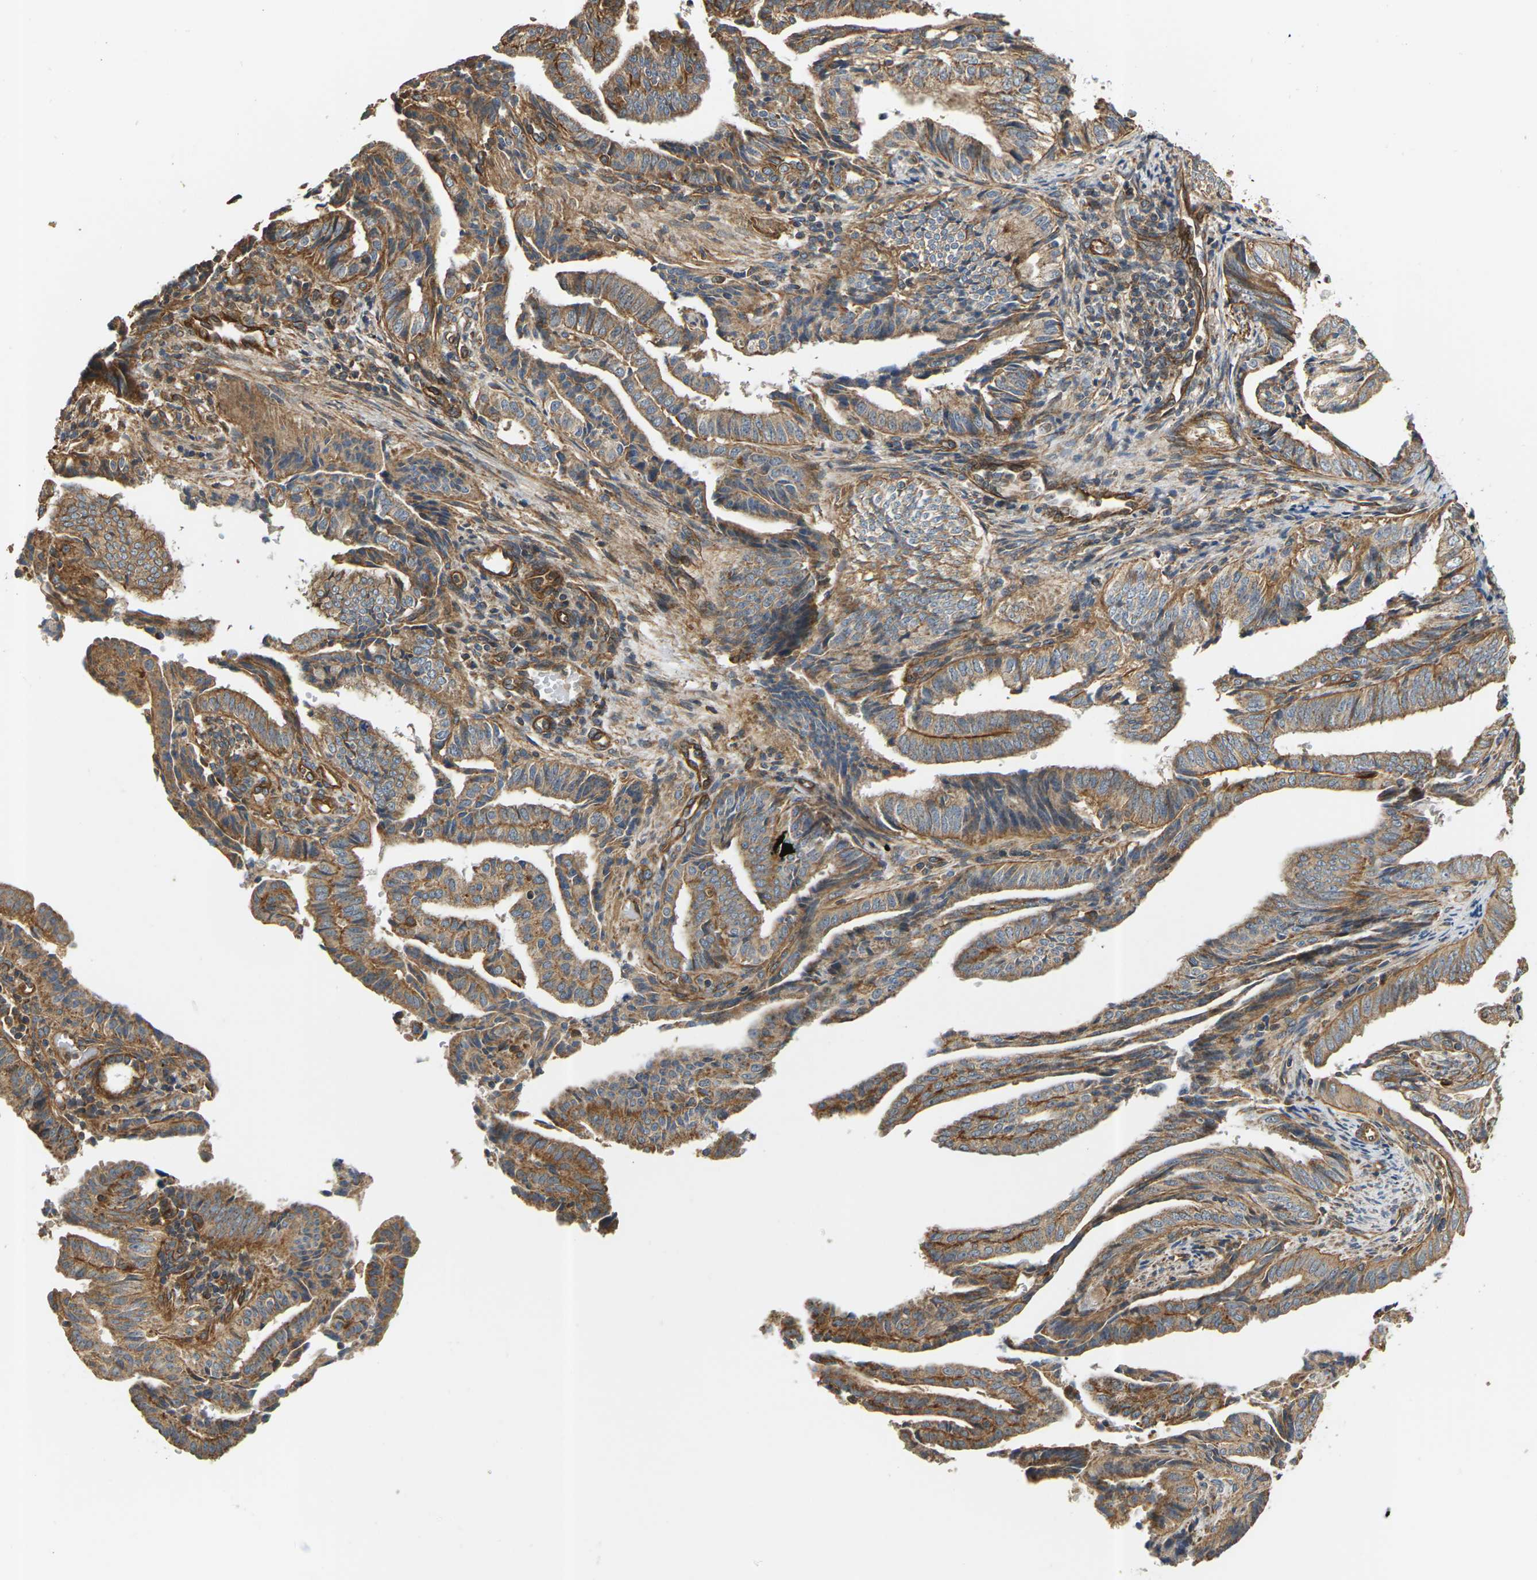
{"staining": {"intensity": "moderate", "quantity": ">75%", "location": "cytoplasmic/membranous"}, "tissue": "endometrial cancer", "cell_type": "Tumor cells", "image_type": "cancer", "snomed": [{"axis": "morphology", "description": "Adenocarcinoma, NOS"}, {"axis": "topography", "description": "Endometrium"}], "caption": "Moderate cytoplasmic/membranous expression for a protein is appreciated in about >75% of tumor cells of endometrial cancer using immunohistochemistry.", "gene": "PCDHB4", "patient": {"sex": "female", "age": 58}}